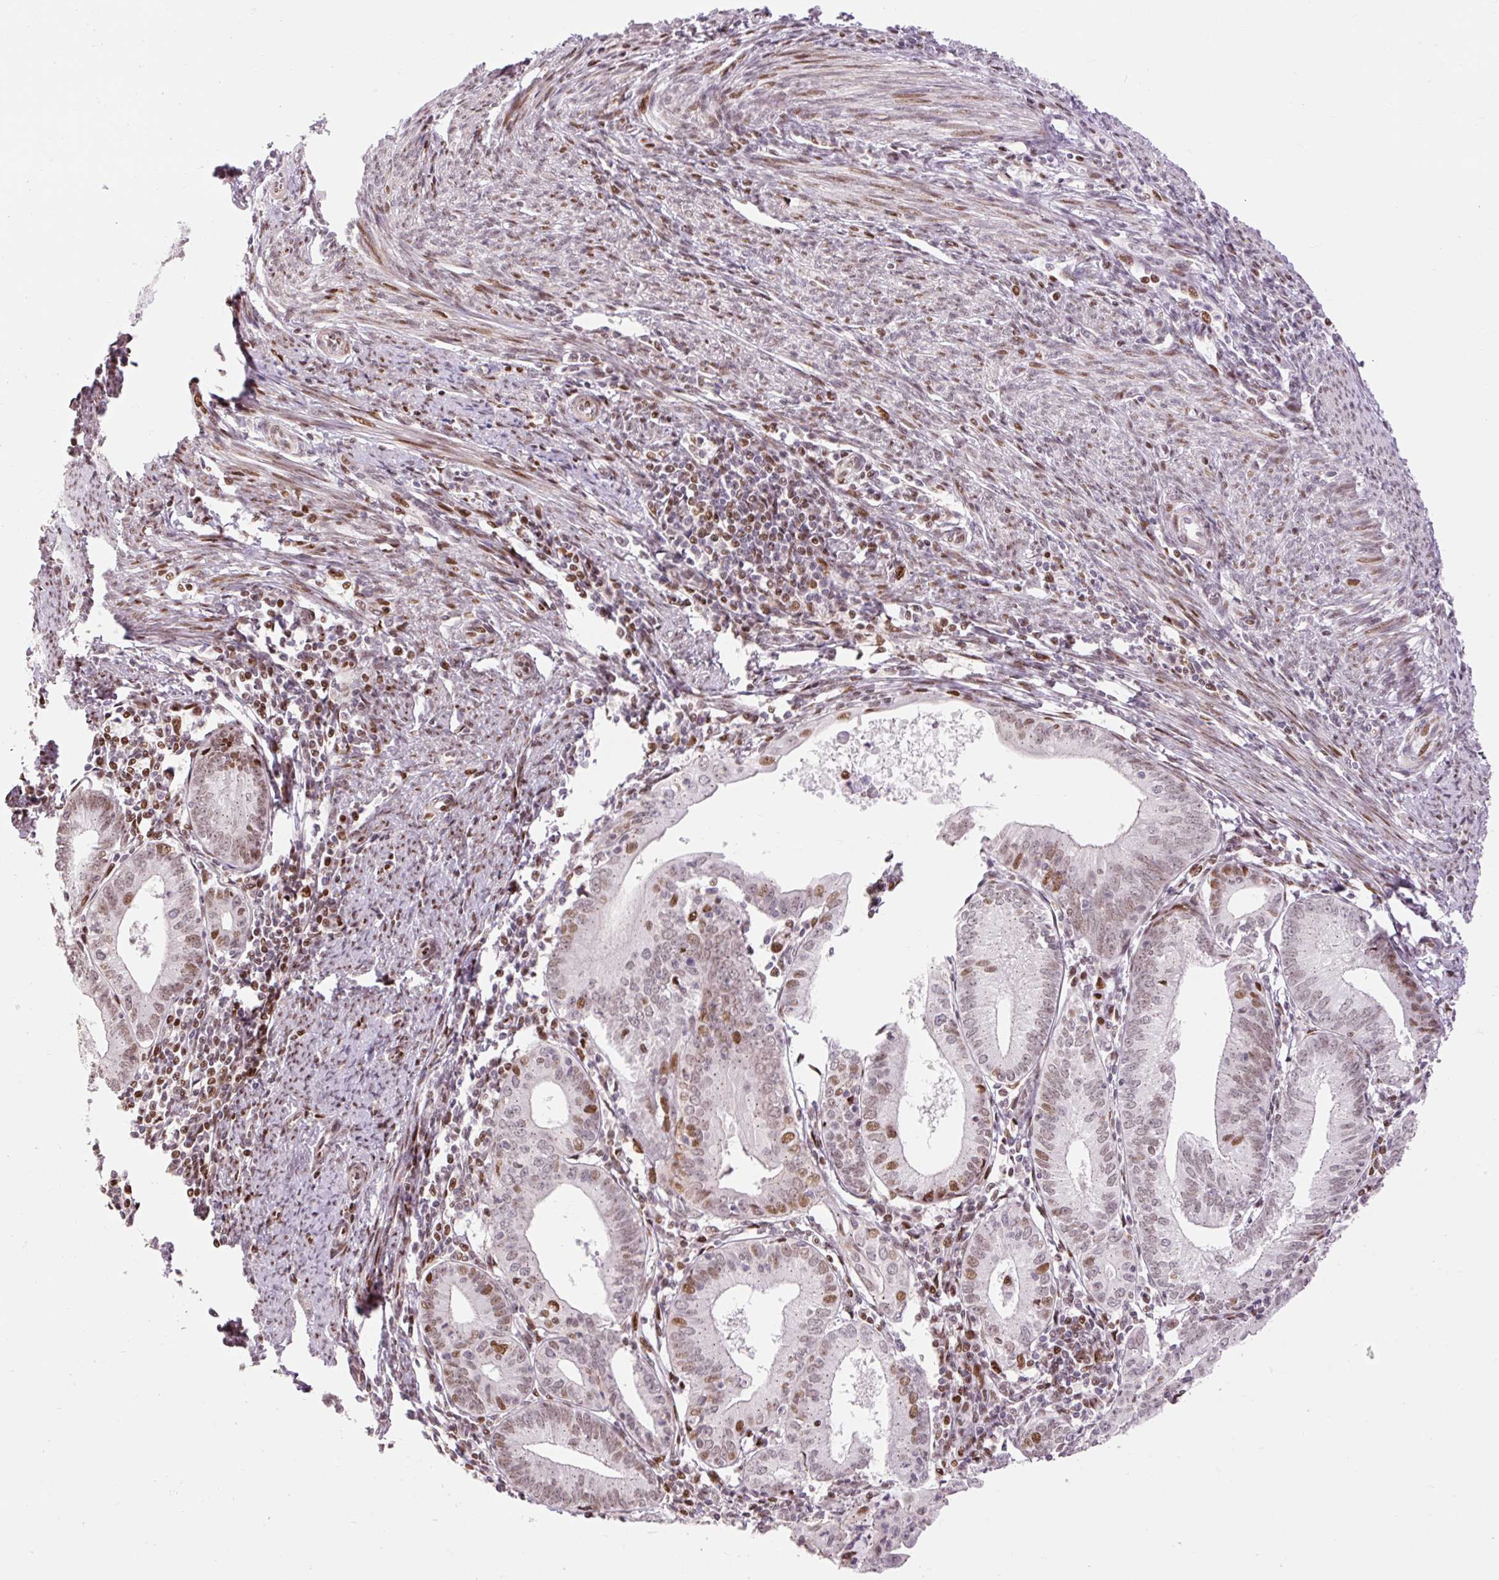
{"staining": {"intensity": "moderate", "quantity": "25%-75%", "location": "nuclear"}, "tissue": "endometrial cancer", "cell_type": "Tumor cells", "image_type": "cancer", "snomed": [{"axis": "morphology", "description": "Adenocarcinoma, NOS"}, {"axis": "topography", "description": "Endometrium"}], "caption": "Human endometrial cancer stained with a brown dye demonstrates moderate nuclear positive staining in approximately 25%-75% of tumor cells.", "gene": "RIPPLY3", "patient": {"sex": "female", "age": 60}}